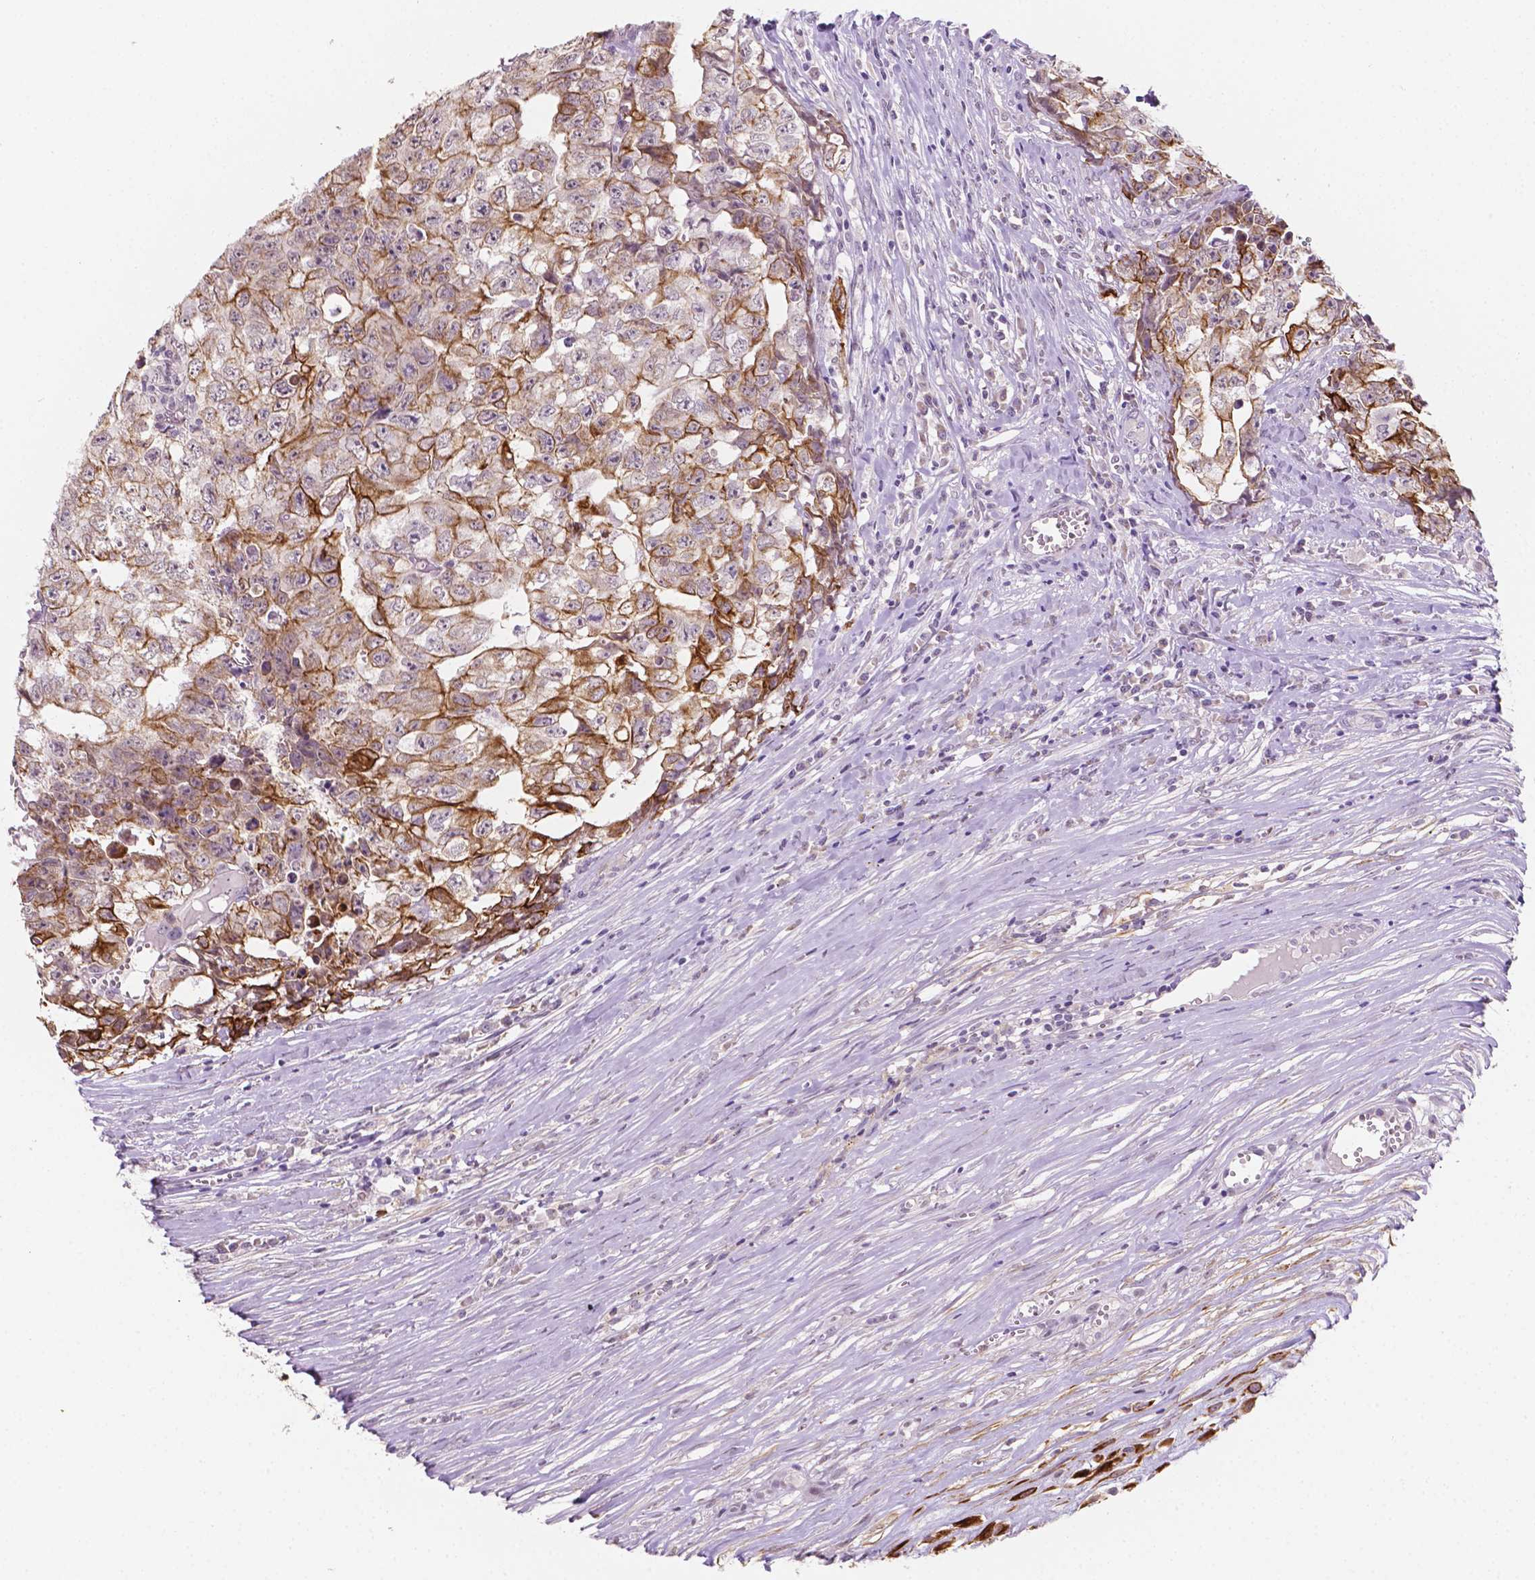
{"staining": {"intensity": "moderate", "quantity": "25%-75%", "location": "cytoplasmic/membranous"}, "tissue": "testis cancer", "cell_type": "Tumor cells", "image_type": "cancer", "snomed": [{"axis": "morphology", "description": "Carcinoma, Embryonal, NOS"}, {"axis": "morphology", "description": "Teratoma, malignant, NOS"}, {"axis": "topography", "description": "Testis"}], "caption": "A photomicrograph of teratoma (malignant) (testis) stained for a protein reveals moderate cytoplasmic/membranous brown staining in tumor cells.", "gene": "SHLD3", "patient": {"sex": "male", "age": 24}}